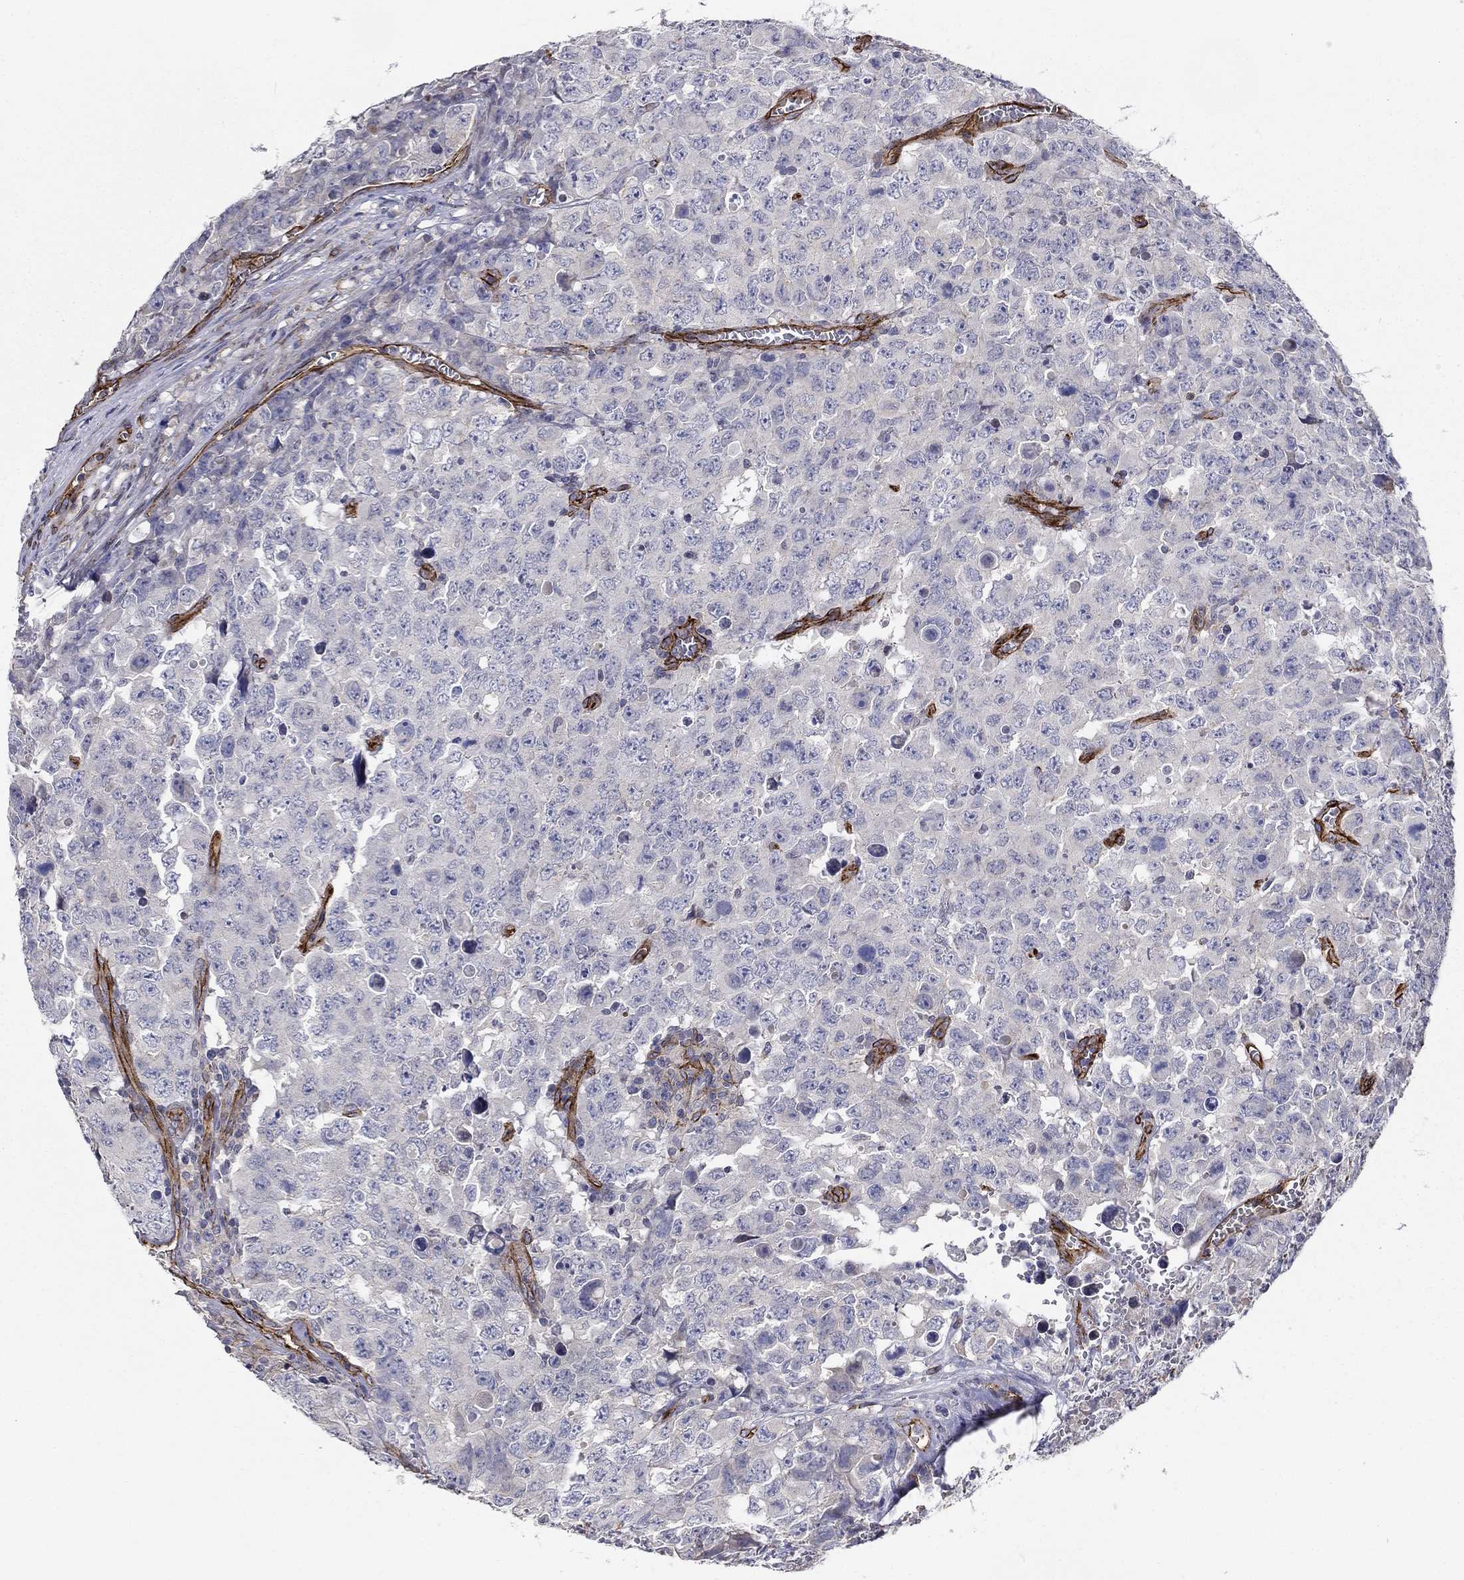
{"staining": {"intensity": "negative", "quantity": "none", "location": "none"}, "tissue": "testis cancer", "cell_type": "Tumor cells", "image_type": "cancer", "snomed": [{"axis": "morphology", "description": "Carcinoma, Embryonal, NOS"}, {"axis": "topography", "description": "Testis"}], "caption": "Human embryonal carcinoma (testis) stained for a protein using immunohistochemistry displays no positivity in tumor cells.", "gene": "SYNC", "patient": {"sex": "male", "age": 23}}